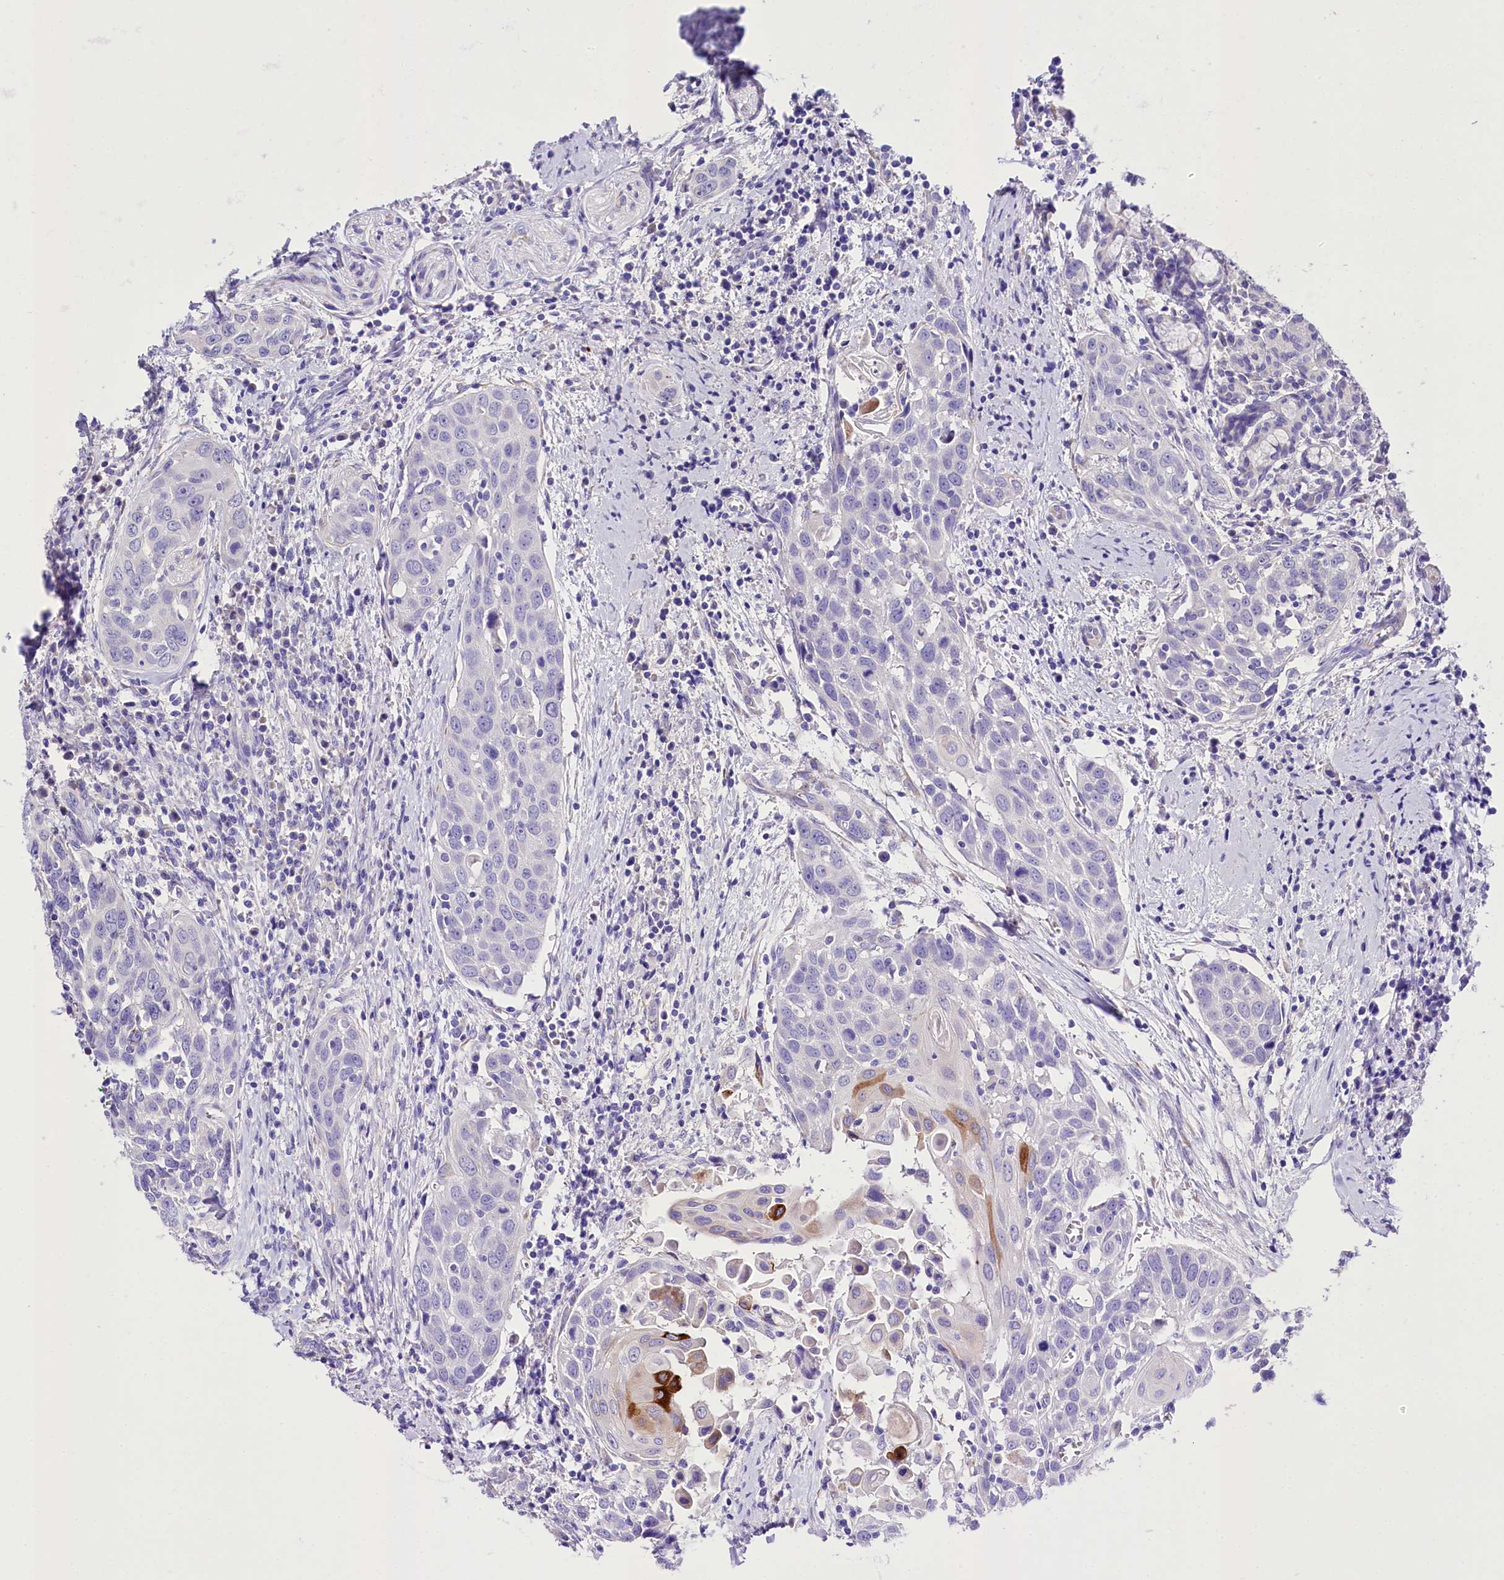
{"staining": {"intensity": "strong", "quantity": "<25%", "location": "cytoplasmic/membranous"}, "tissue": "head and neck cancer", "cell_type": "Tumor cells", "image_type": "cancer", "snomed": [{"axis": "morphology", "description": "Squamous cell carcinoma, NOS"}, {"axis": "topography", "description": "Oral tissue"}, {"axis": "topography", "description": "Head-Neck"}], "caption": "Immunohistochemical staining of squamous cell carcinoma (head and neck) reveals medium levels of strong cytoplasmic/membranous positivity in about <25% of tumor cells.", "gene": "A2ML1", "patient": {"sex": "female", "age": 50}}